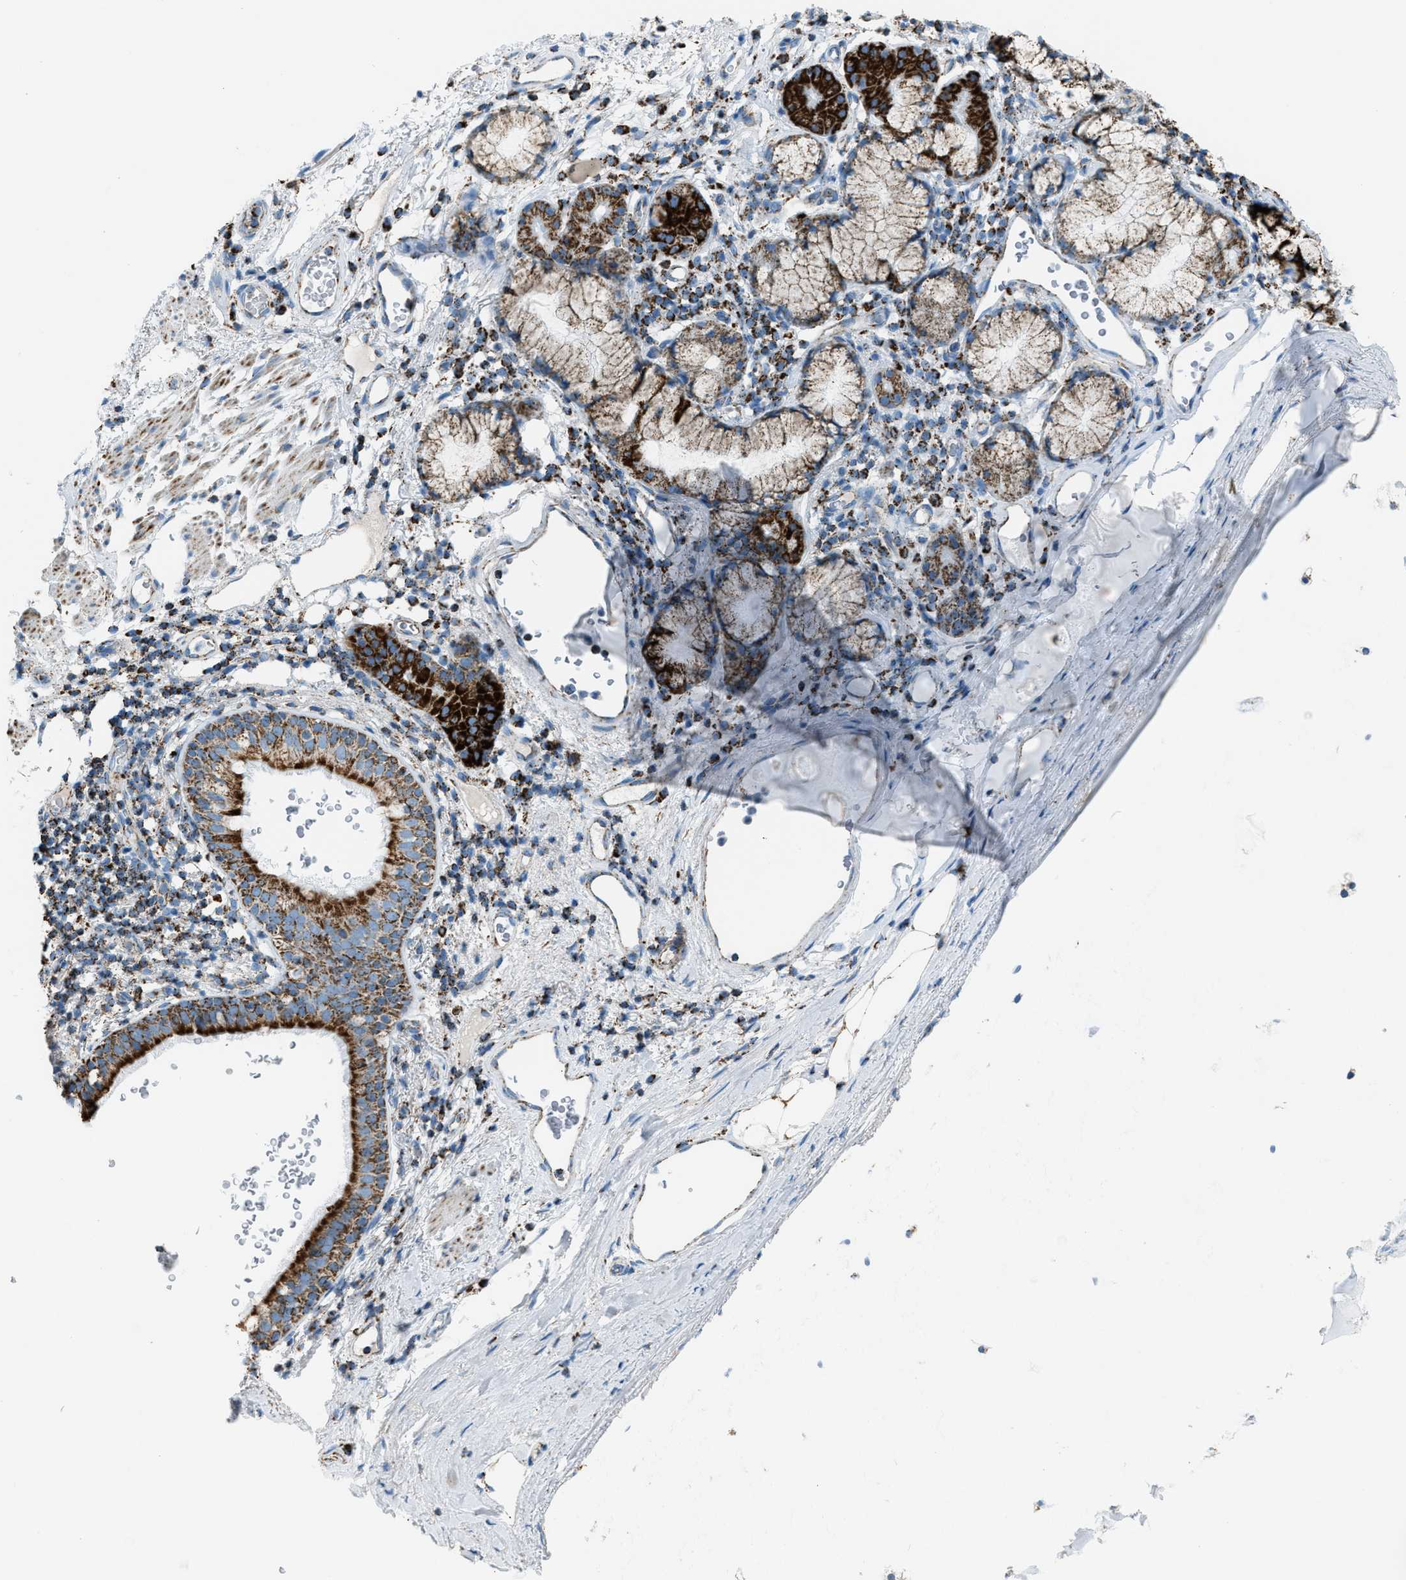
{"staining": {"intensity": "strong", "quantity": ">75%", "location": "cytoplasmic/membranous"}, "tissue": "bronchus", "cell_type": "Respiratory epithelial cells", "image_type": "normal", "snomed": [{"axis": "morphology", "description": "Normal tissue, NOS"}, {"axis": "morphology", "description": "Inflammation, NOS"}, {"axis": "topography", "description": "Cartilage tissue"}, {"axis": "topography", "description": "Bronchus"}], "caption": "Protein staining displays strong cytoplasmic/membranous expression in approximately >75% of respiratory epithelial cells in benign bronchus.", "gene": "MDH2", "patient": {"sex": "male", "age": 77}}